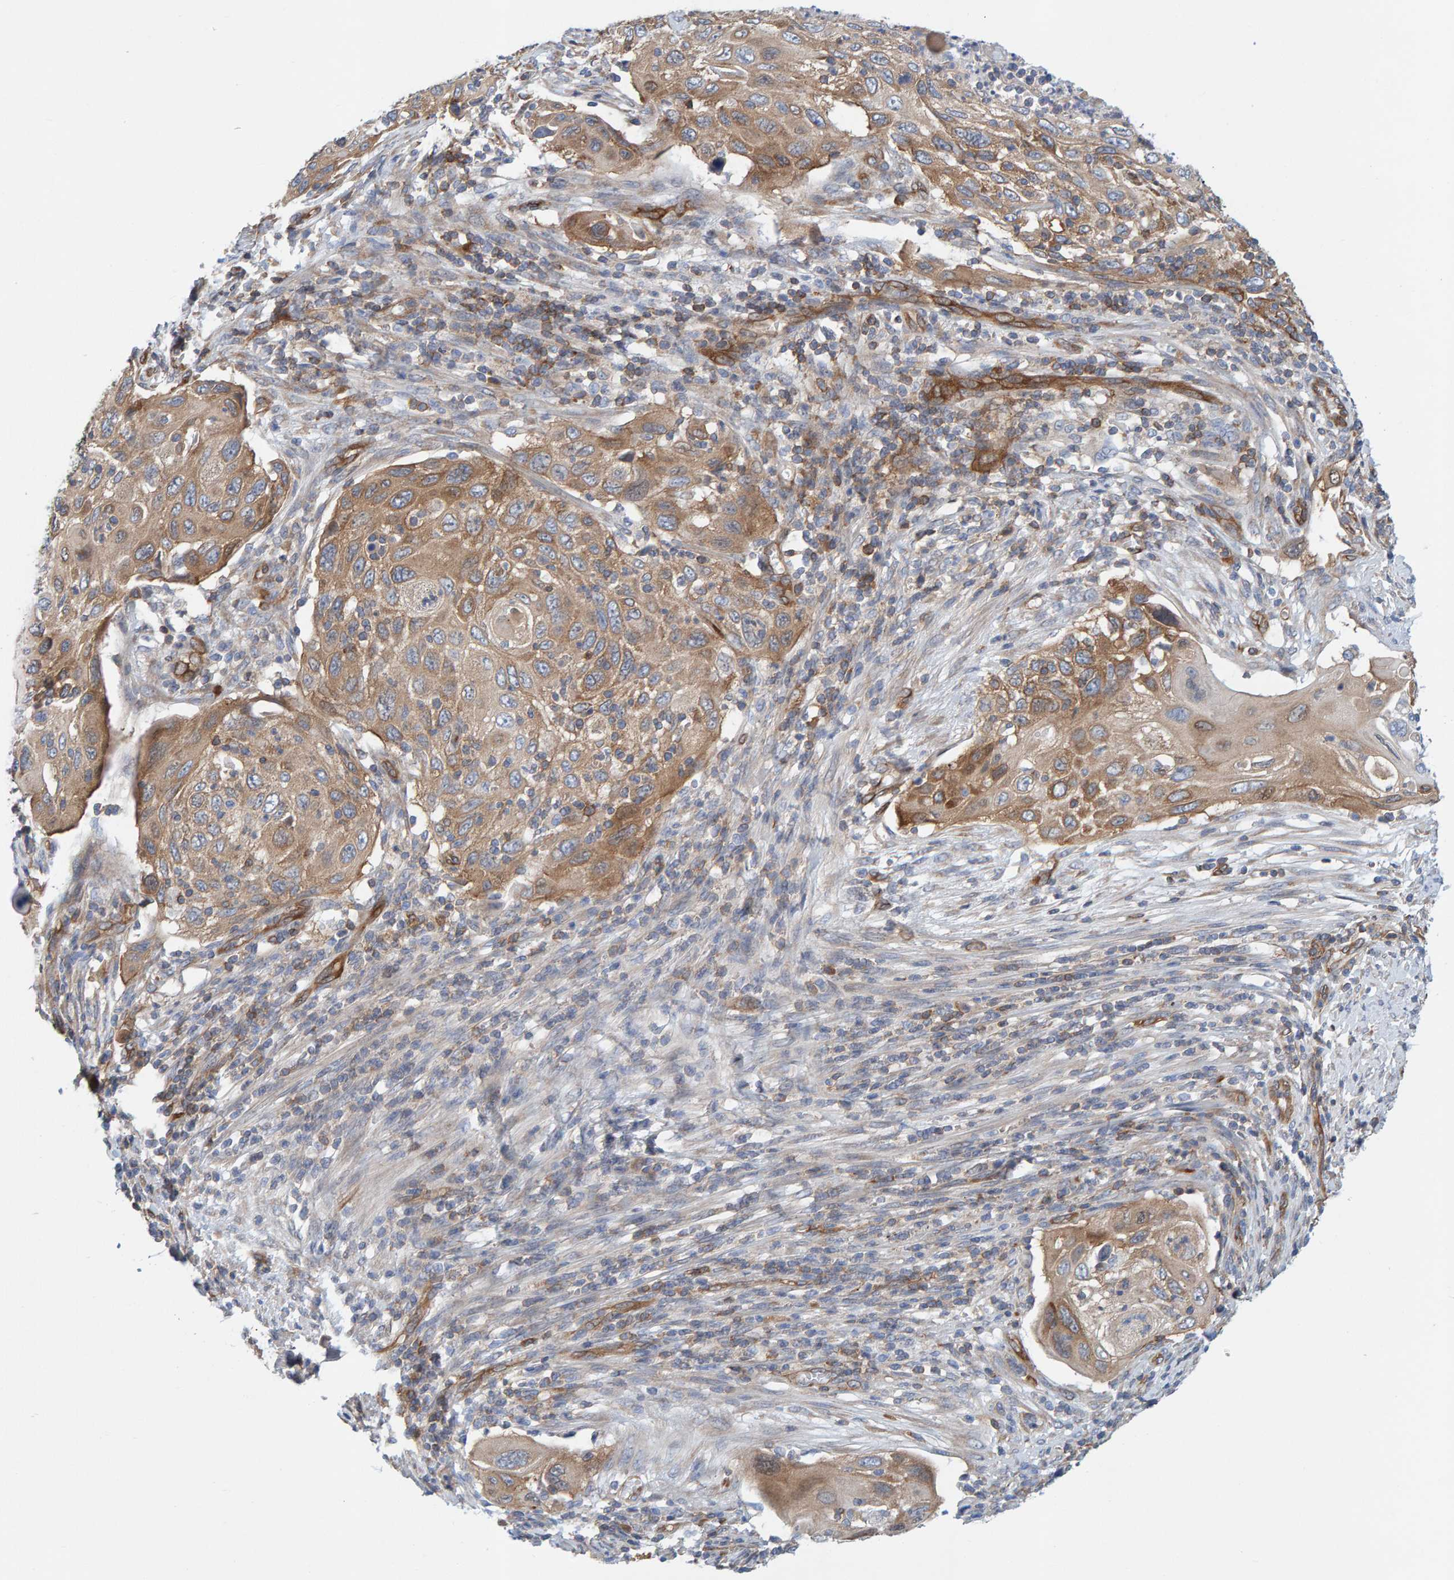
{"staining": {"intensity": "moderate", "quantity": "25%-75%", "location": "cytoplasmic/membranous"}, "tissue": "cervical cancer", "cell_type": "Tumor cells", "image_type": "cancer", "snomed": [{"axis": "morphology", "description": "Squamous cell carcinoma, NOS"}, {"axis": "topography", "description": "Cervix"}], "caption": "Cervical squamous cell carcinoma stained with DAB (3,3'-diaminobenzidine) immunohistochemistry (IHC) demonstrates medium levels of moderate cytoplasmic/membranous staining in about 25%-75% of tumor cells. (IHC, brightfield microscopy, high magnification).", "gene": "PRKD2", "patient": {"sex": "female", "age": 70}}